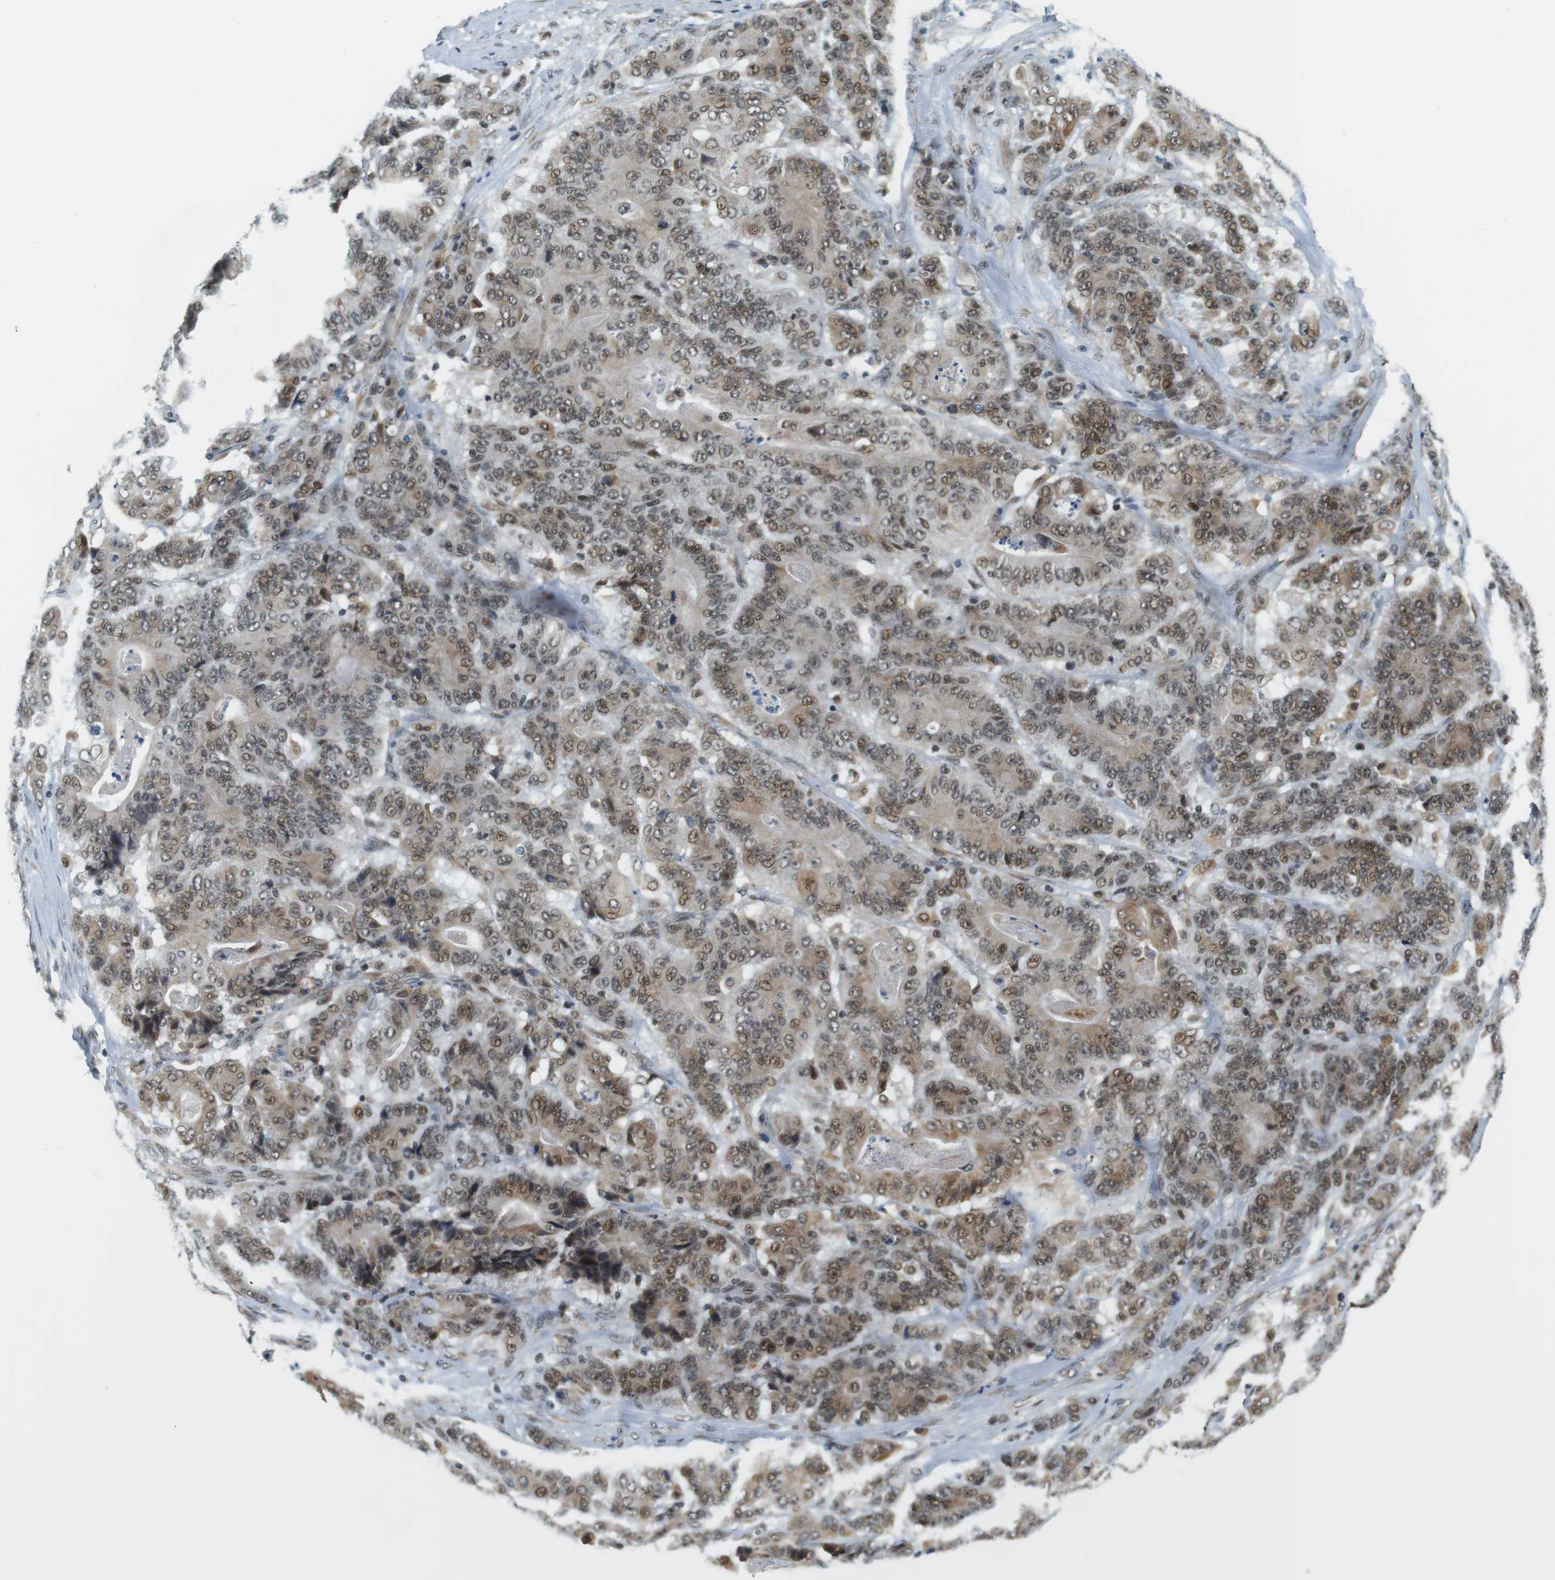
{"staining": {"intensity": "moderate", "quantity": "25%-75%", "location": "cytoplasmic/membranous,nuclear"}, "tissue": "stomach cancer", "cell_type": "Tumor cells", "image_type": "cancer", "snomed": [{"axis": "morphology", "description": "Adenocarcinoma, NOS"}, {"axis": "topography", "description": "Stomach"}], "caption": "This photomicrograph reveals immunohistochemistry (IHC) staining of adenocarcinoma (stomach), with medium moderate cytoplasmic/membranous and nuclear positivity in approximately 25%-75% of tumor cells.", "gene": "RNF38", "patient": {"sex": "female", "age": 73}}